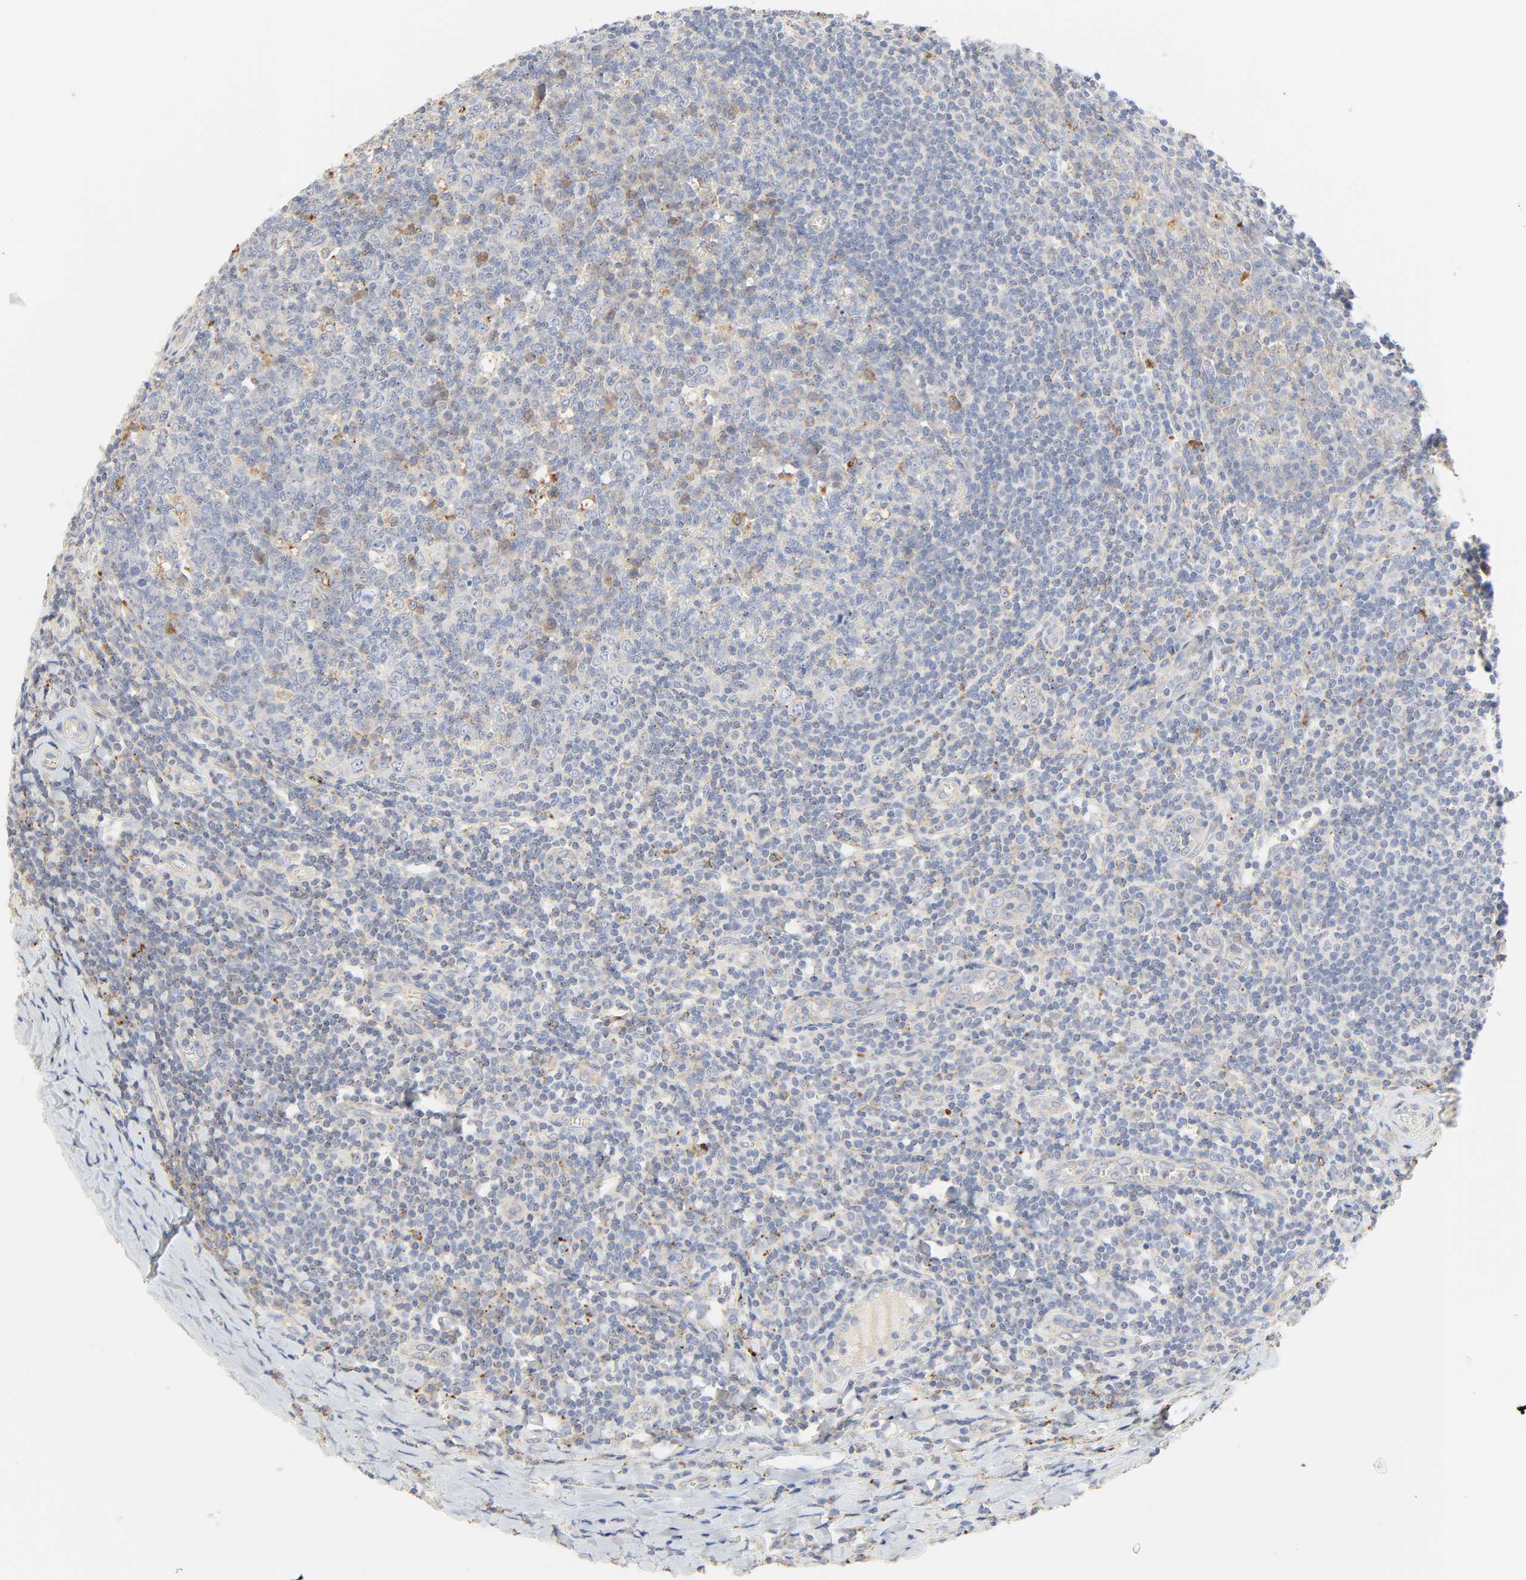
{"staining": {"intensity": "moderate", "quantity": "<25%", "location": "cytoplasmic/membranous"}, "tissue": "tonsil", "cell_type": "Germinal center cells", "image_type": "normal", "snomed": [{"axis": "morphology", "description": "Normal tissue, NOS"}, {"axis": "topography", "description": "Tonsil"}], "caption": "Immunohistochemistry (IHC) image of unremarkable tonsil stained for a protein (brown), which displays low levels of moderate cytoplasmic/membranous positivity in about <25% of germinal center cells.", "gene": "CAMK2A", "patient": {"sex": "male", "age": 31}}